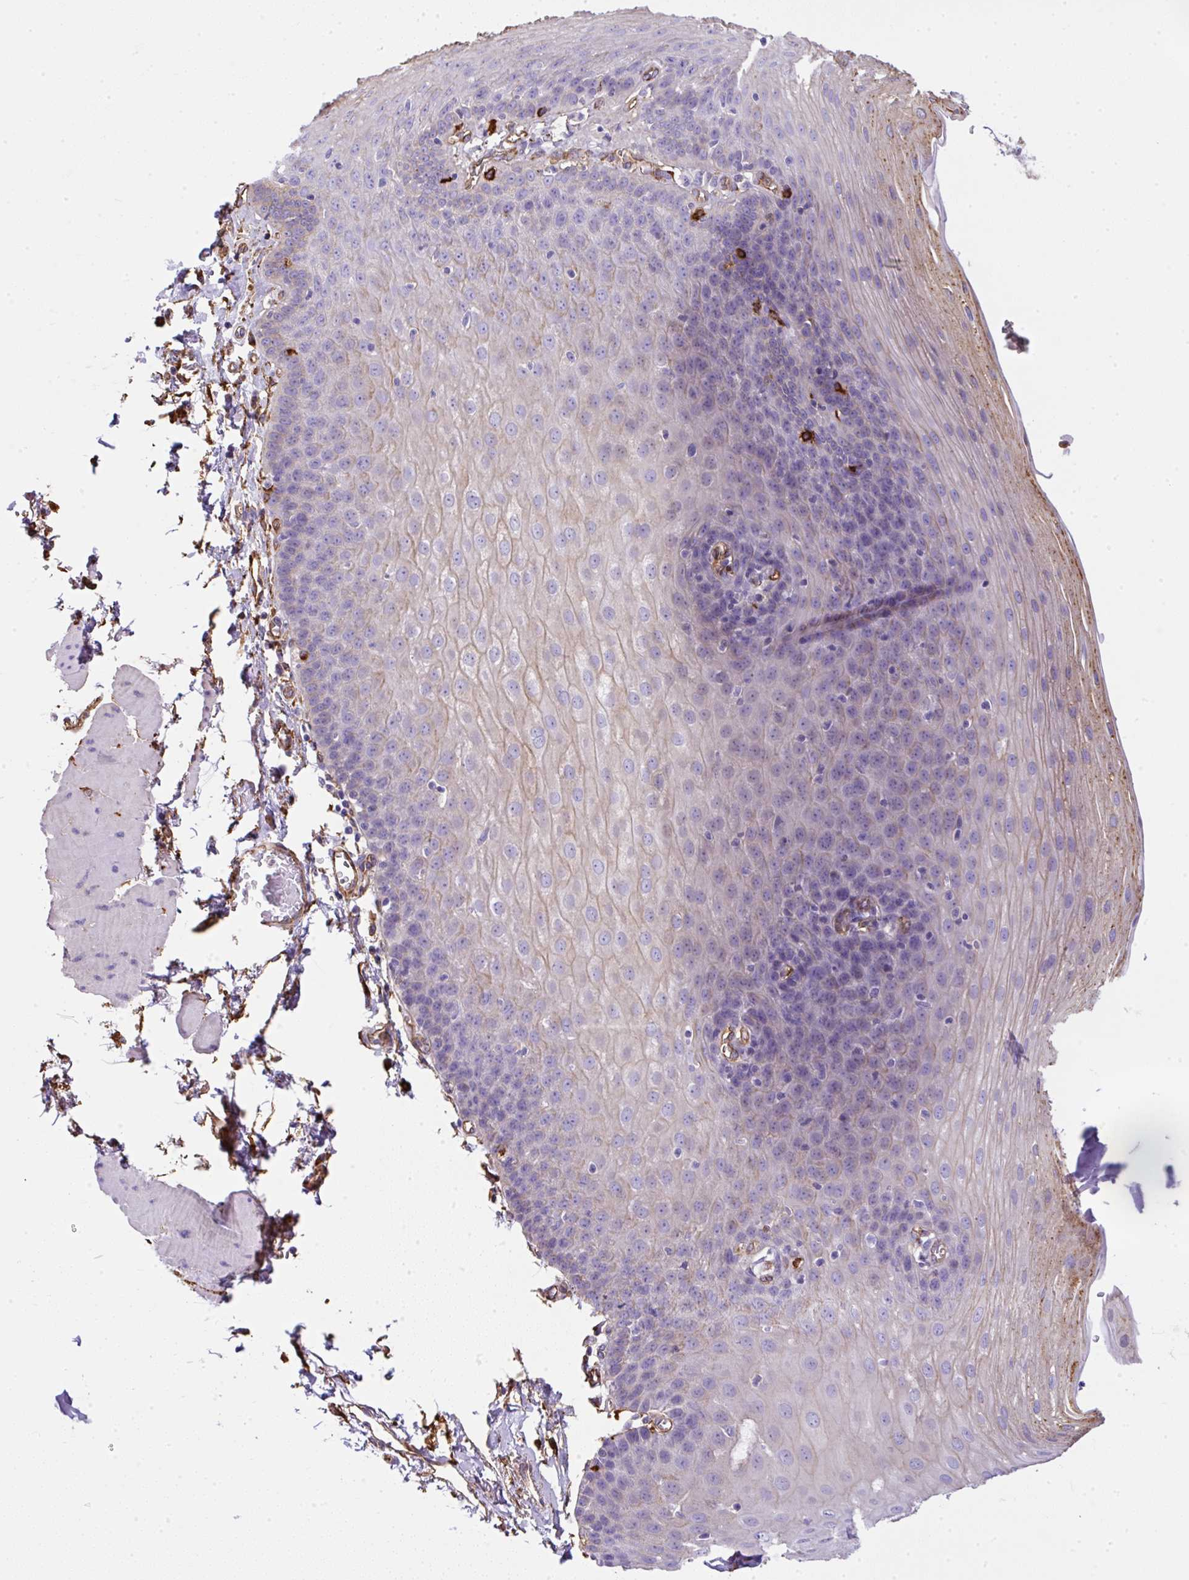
{"staining": {"intensity": "negative", "quantity": "none", "location": "none"}, "tissue": "esophagus", "cell_type": "Squamous epithelial cells", "image_type": "normal", "snomed": [{"axis": "morphology", "description": "Normal tissue, NOS"}, {"axis": "topography", "description": "Esophagus"}], "caption": "A photomicrograph of esophagus stained for a protein exhibits no brown staining in squamous epithelial cells.", "gene": "MAGEB5", "patient": {"sex": "female", "age": 81}}